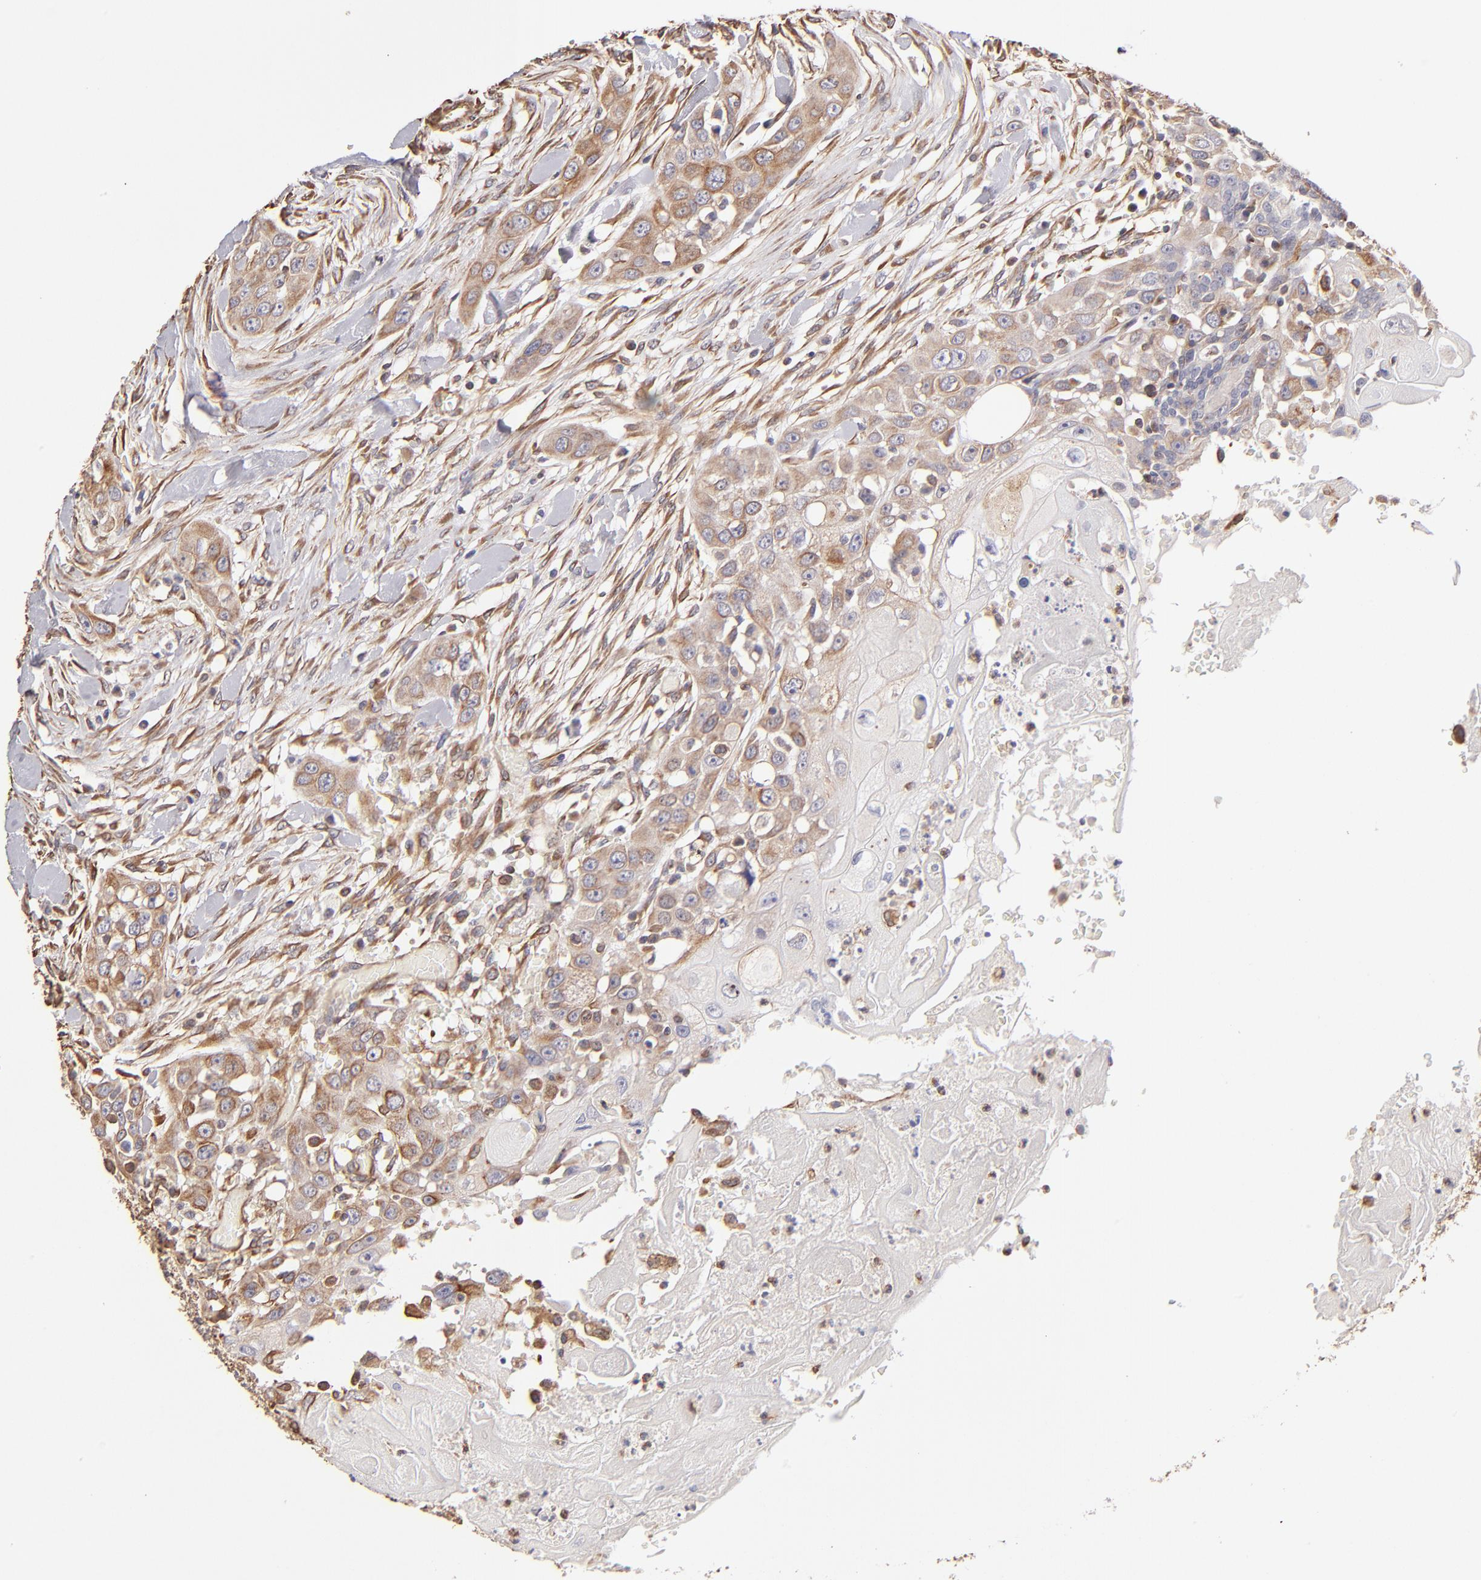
{"staining": {"intensity": "moderate", "quantity": ">75%", "location": "cytoplasmic/membranous"}, "tissue": "head and neck cancer", "cell_type": "Tumor cells", "image_type": "cancer", "snomed": [{"axis": "morphology", "description": "Neoplasm, malignant, NOS"}, {"axis": "topography", "description": "Salivary gland"}, {"axis": "topography", "description": "Head-Neck"}], "caption": "Tumor cells reveal medium levels of moderate cytoplasmic/membranous staining in approximately >75% of cells in human neoplasm (malignant) (head and neck).", "gene": "ABCC1", "patient": {"sex": "male", "age": 43}}